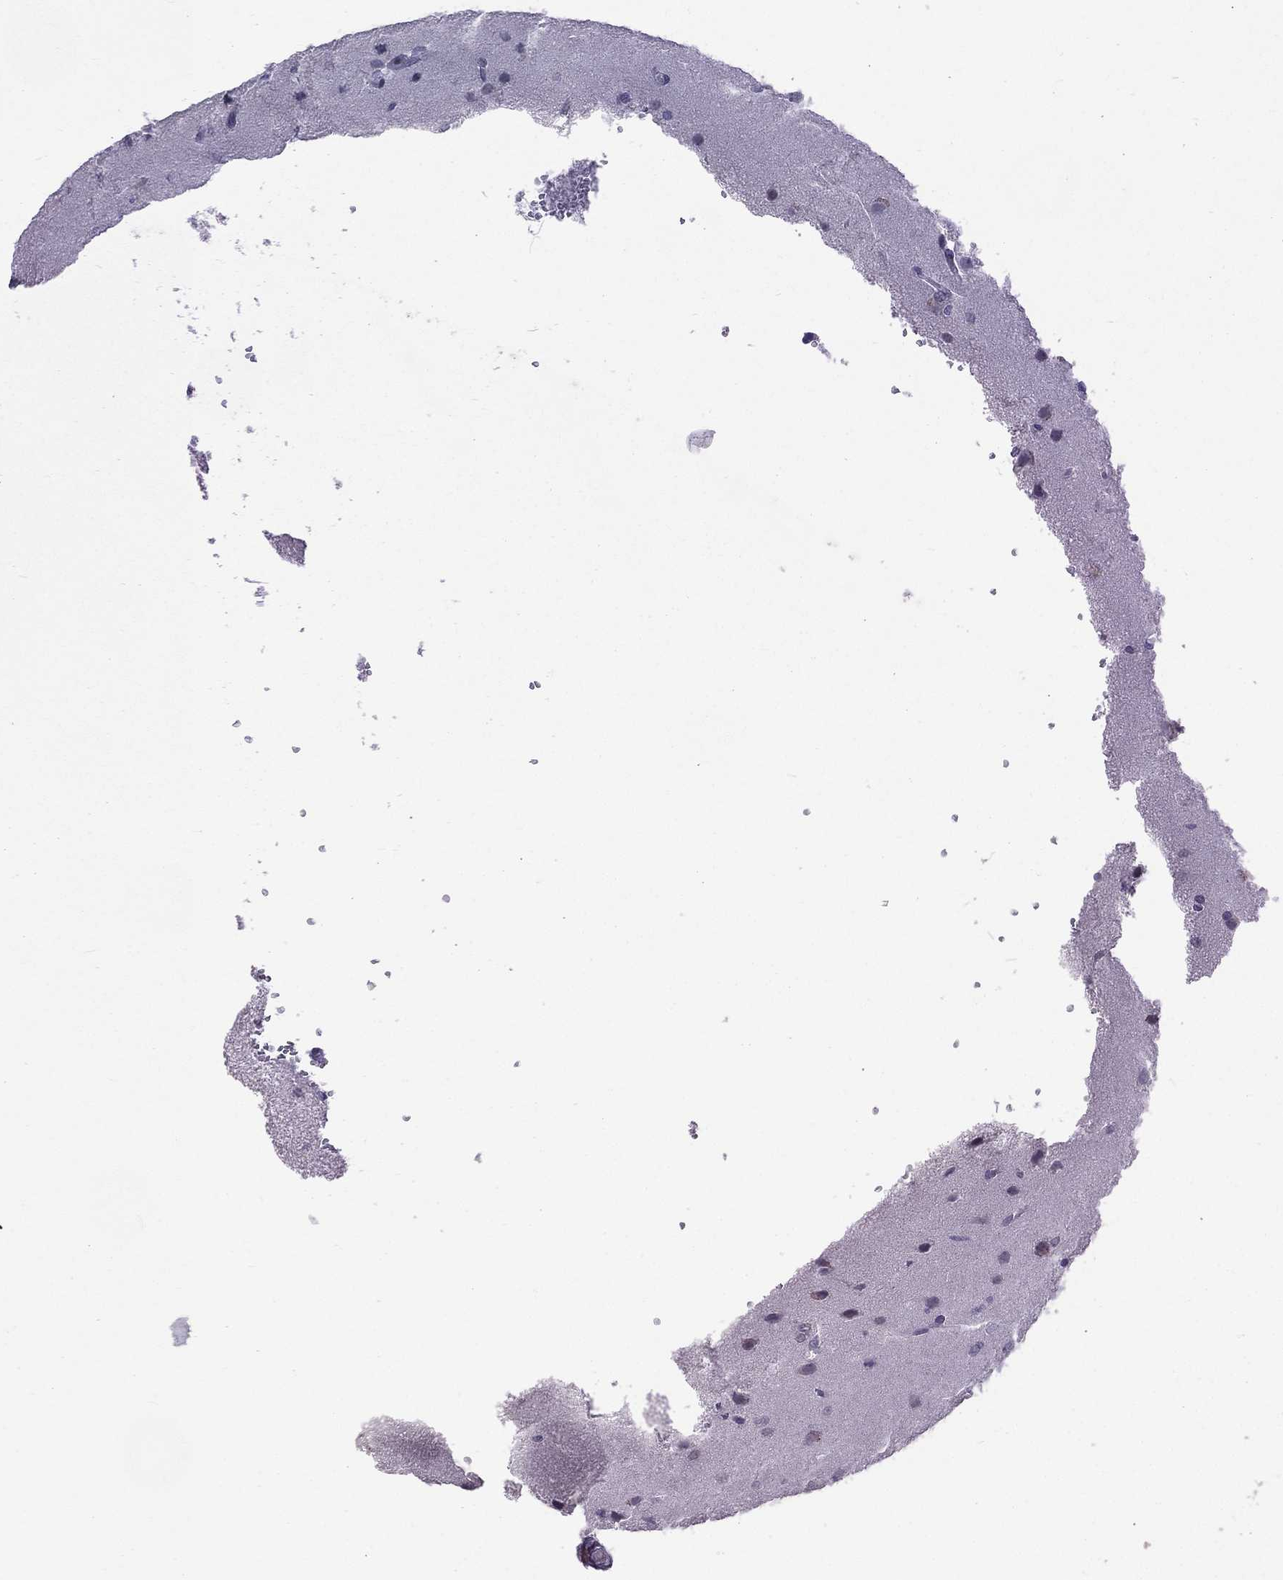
{"staining": {"intensity": "negative", "quantity": "none", "location": "none"}, "tissue": "glioma", "cell_type": "Tumor cells", "image_type": "cancer", "snomed": [{"axis": "morphology", "description": "Glioma, malignant, Low grade"}, {"axis": "topography", "description": "Brain"}], "caption": "Immunohistochemistry (IHC) histopathology image of glioma stained for a protein (brown), which exhibits no staining in tumor cells.", "gene": "DMKN", "patient": {"sex": "female", "age": 32}}